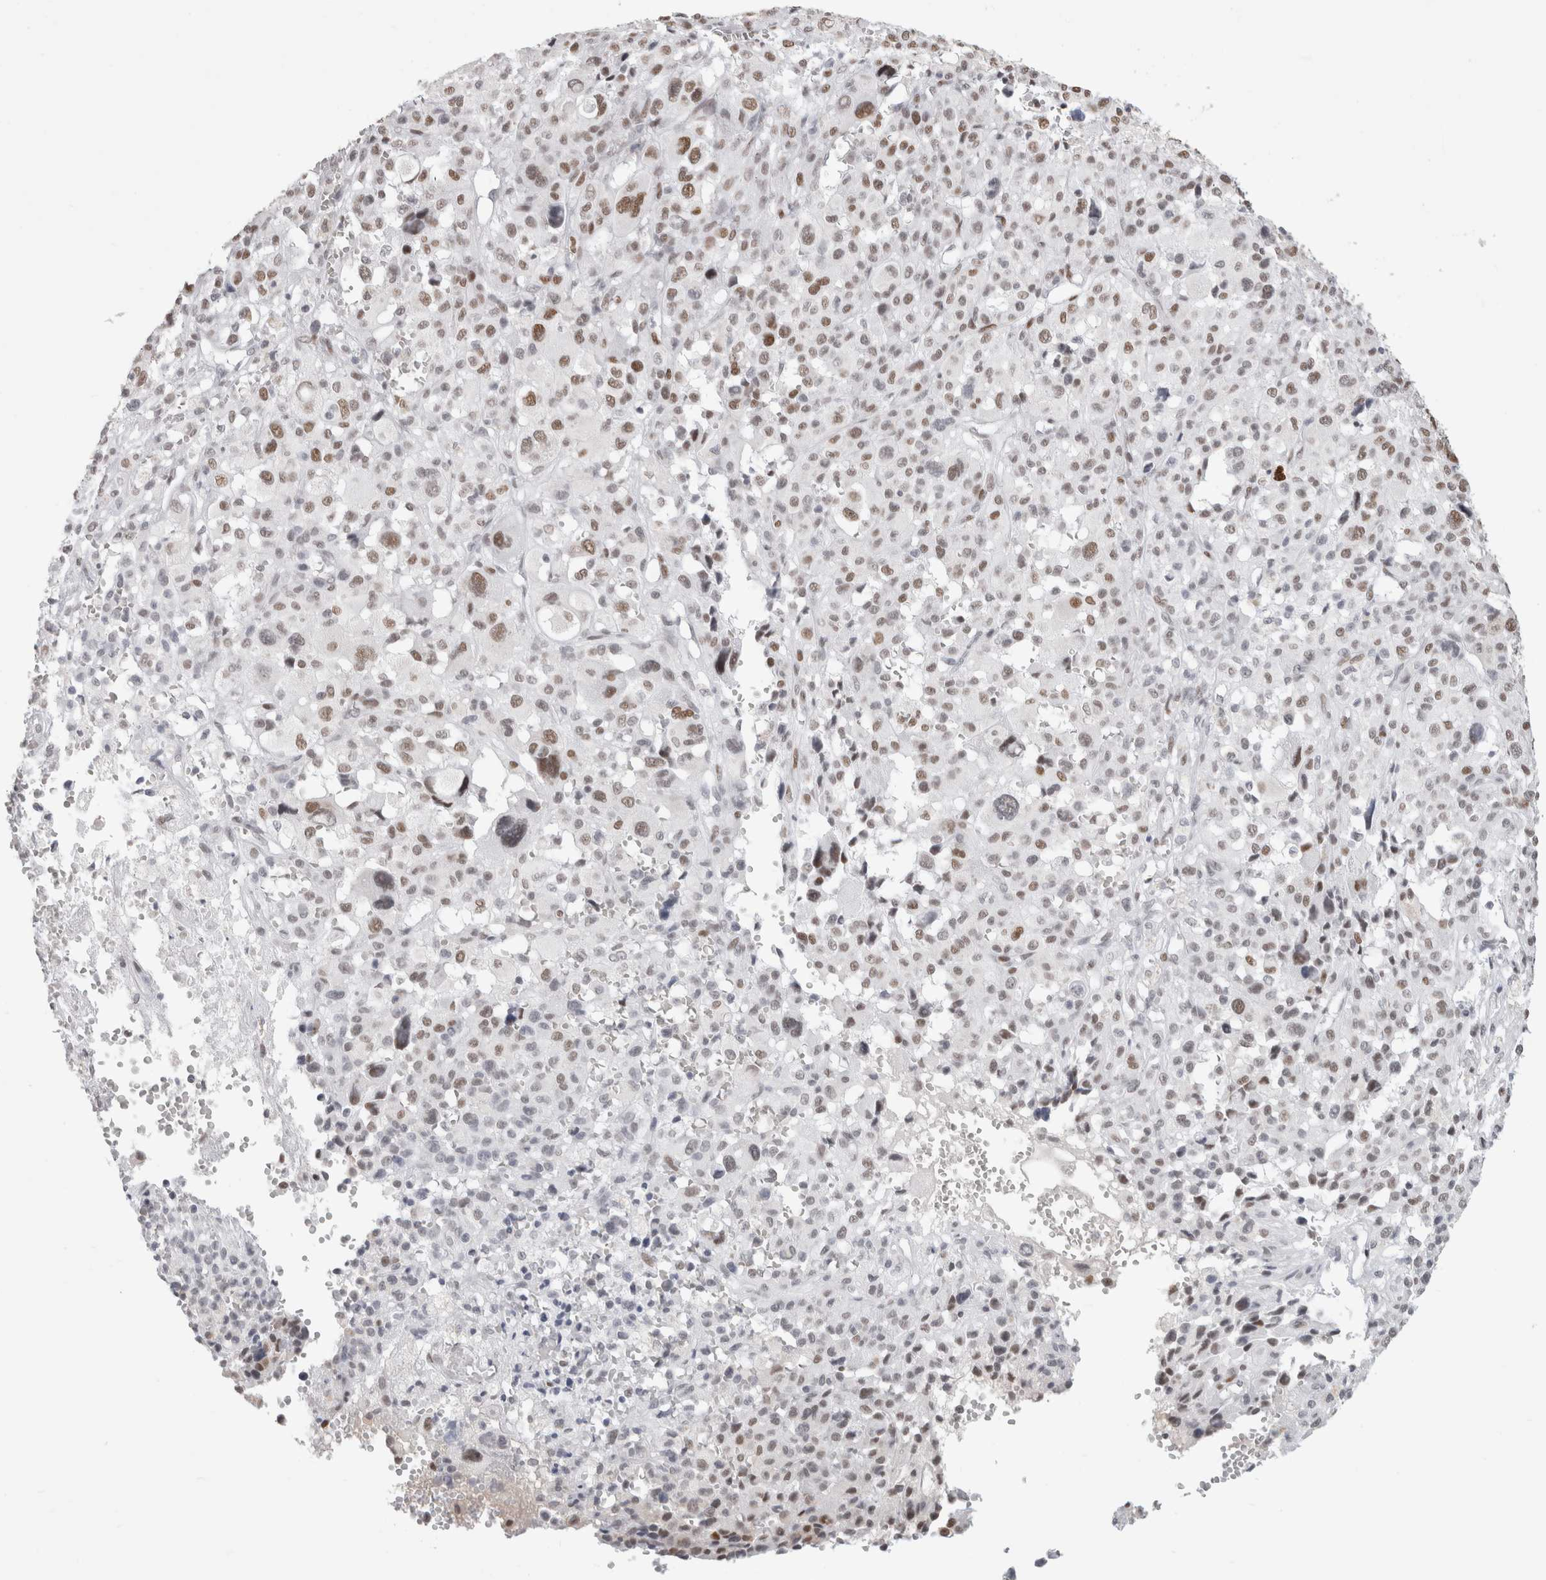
{"staining": {"intensity": "moderate", "quantity": "25%-75%", "location": "nuclear"}, "tissue": "melanoma", "cell_type": "Tumor cells", "image_type": "cancer", "snomed": [{"axis": "morphology", "description": "Malignant melanoma, Metastatic site"}, {"axis": "topography", "description": "Skin"}], "caption": "The immunohistochemical stain labels moderate nuclear positivity in tumor cells of malignant melanoma (metastatic site) tissue.", "gene": "SMARCC1", "patient": {"sex": "female", "age": 74}}